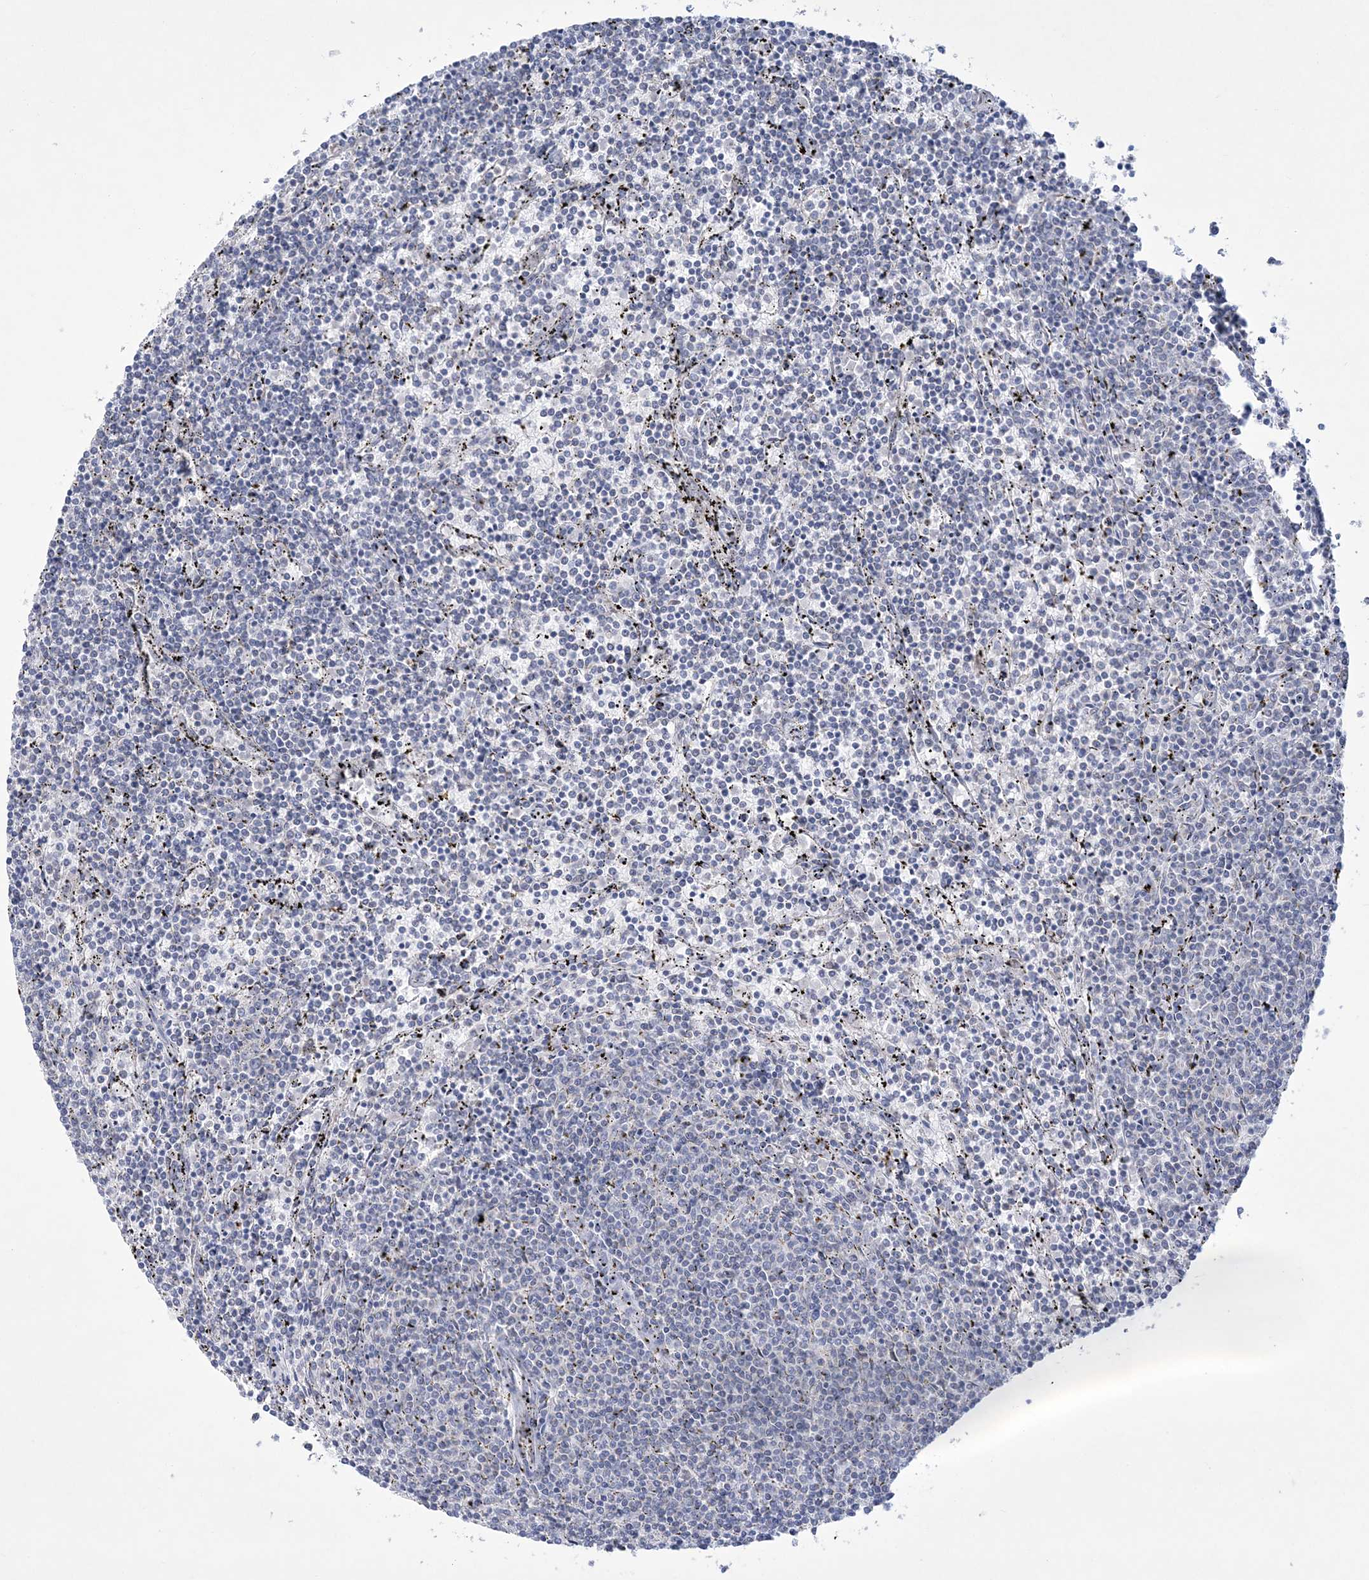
{"staining": {"intensity": "negative", "quantity": "none", "location": "none"}, "tissue": "lymphoma", "cell_type": "Tumor cells", "image_type": "cancer", "snomed": [{"axis": "morphology", "description": "Malignant lymphoma, non-Hodgkin's type, Low grade"}, {"axis": "topography", "description": "Spleen"}], "caption": "Image shows no protein positivity in tumor cells of lymphoma tissue.", "gene": "WDR27", "patient": {"sex": "female", "age": 50}}